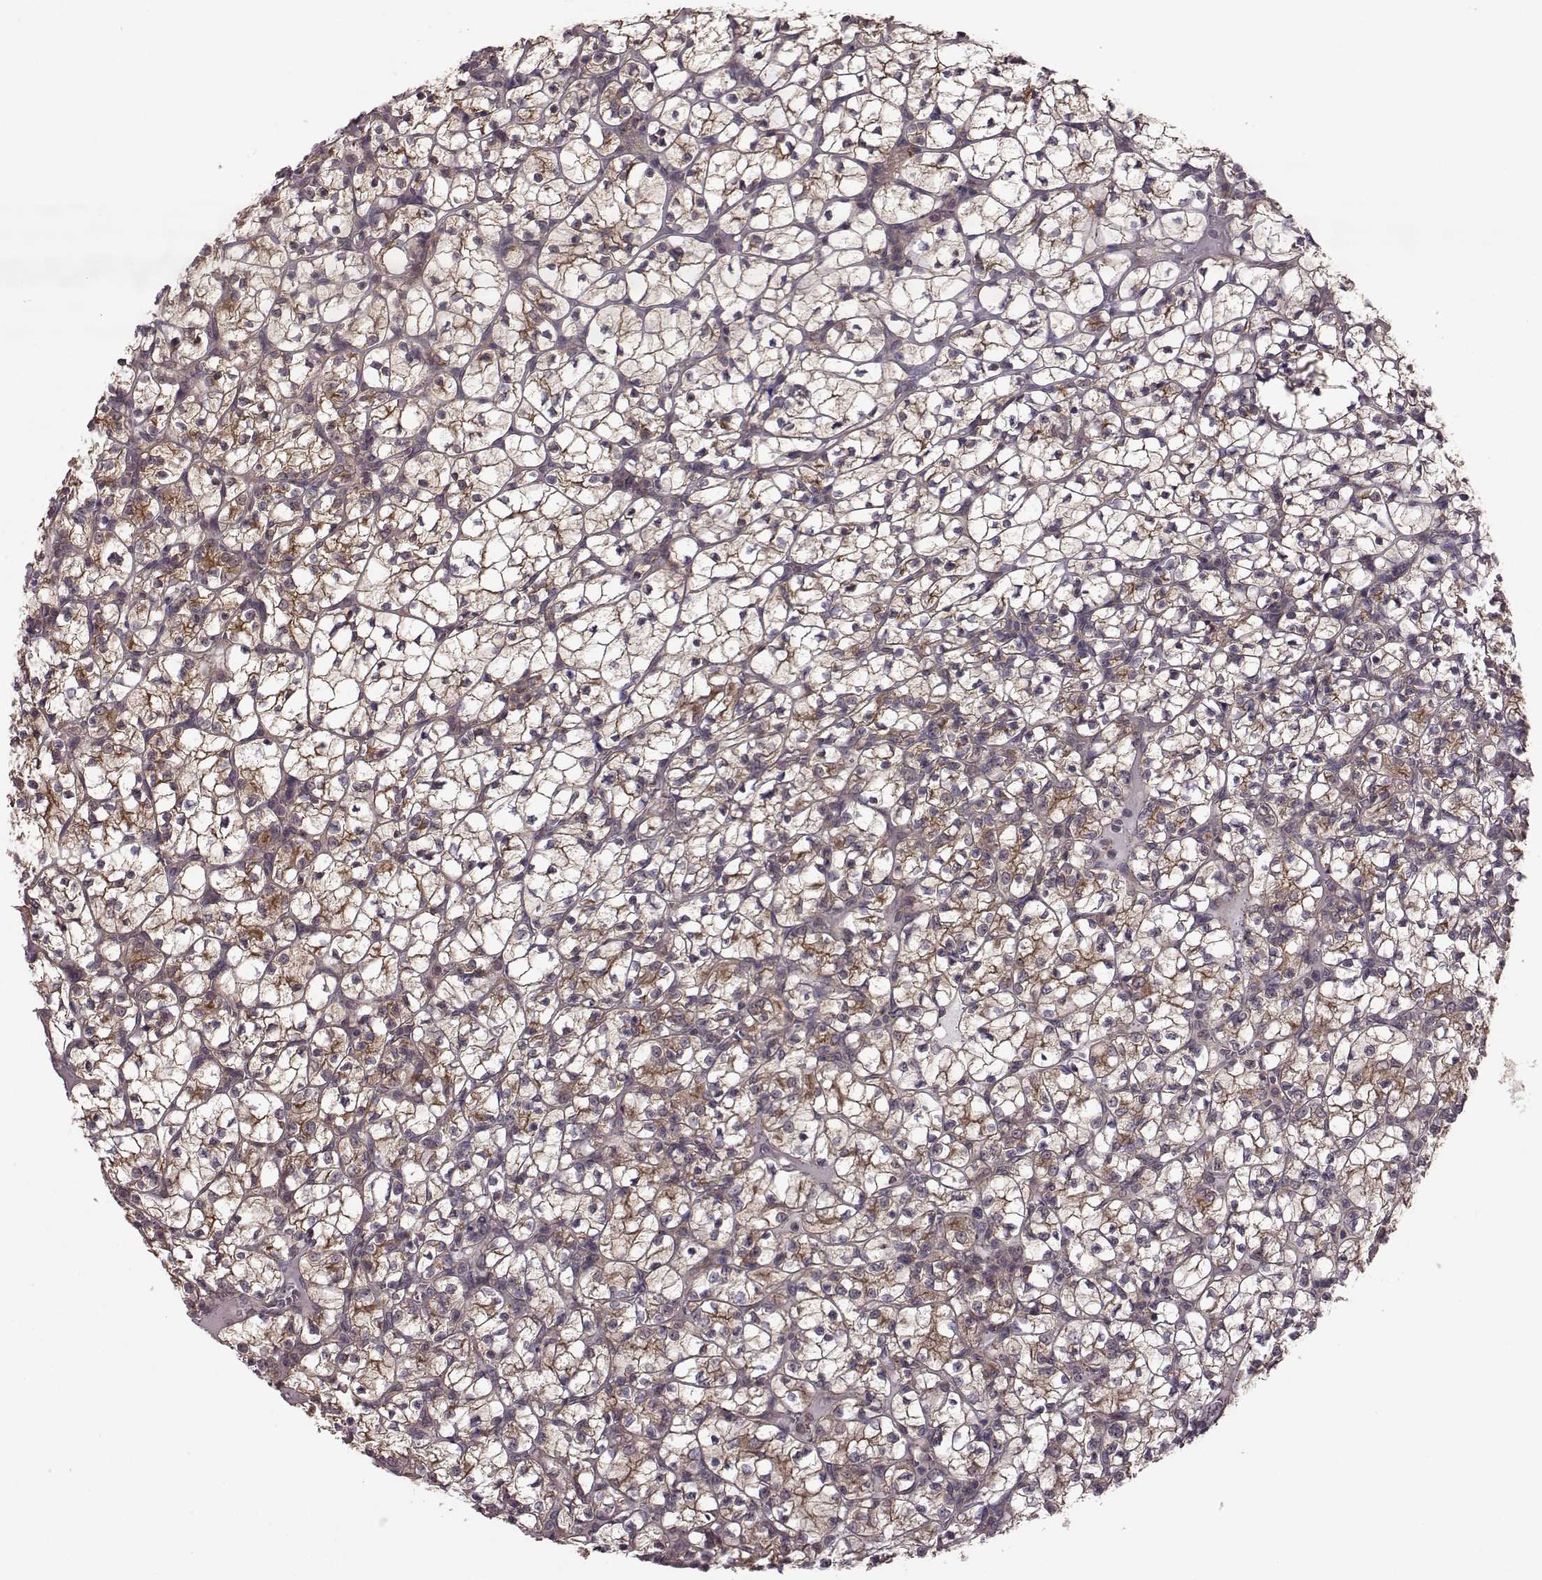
{"staining": {"intensity": "moderate", "quantity": ">75%", "location": "cytoplasmic/membranous"}, "tissue": "renal cancer", "cell_type": "Tumor cells", "image_type": "cancer", "snomed": [{"axis": "morphology", "description": "Adenocarcinoma, NOS"}, {"axis": "topography", "description": "Kidney"}], "caption": "Tumor cells reveal medium levels of moderate cytoplasmic/membranous staining in approximately >75% of cells in human renal adenocarcinoma.", "gene": "FNIP2", "patient": {"sex": "female", "age": 89}}